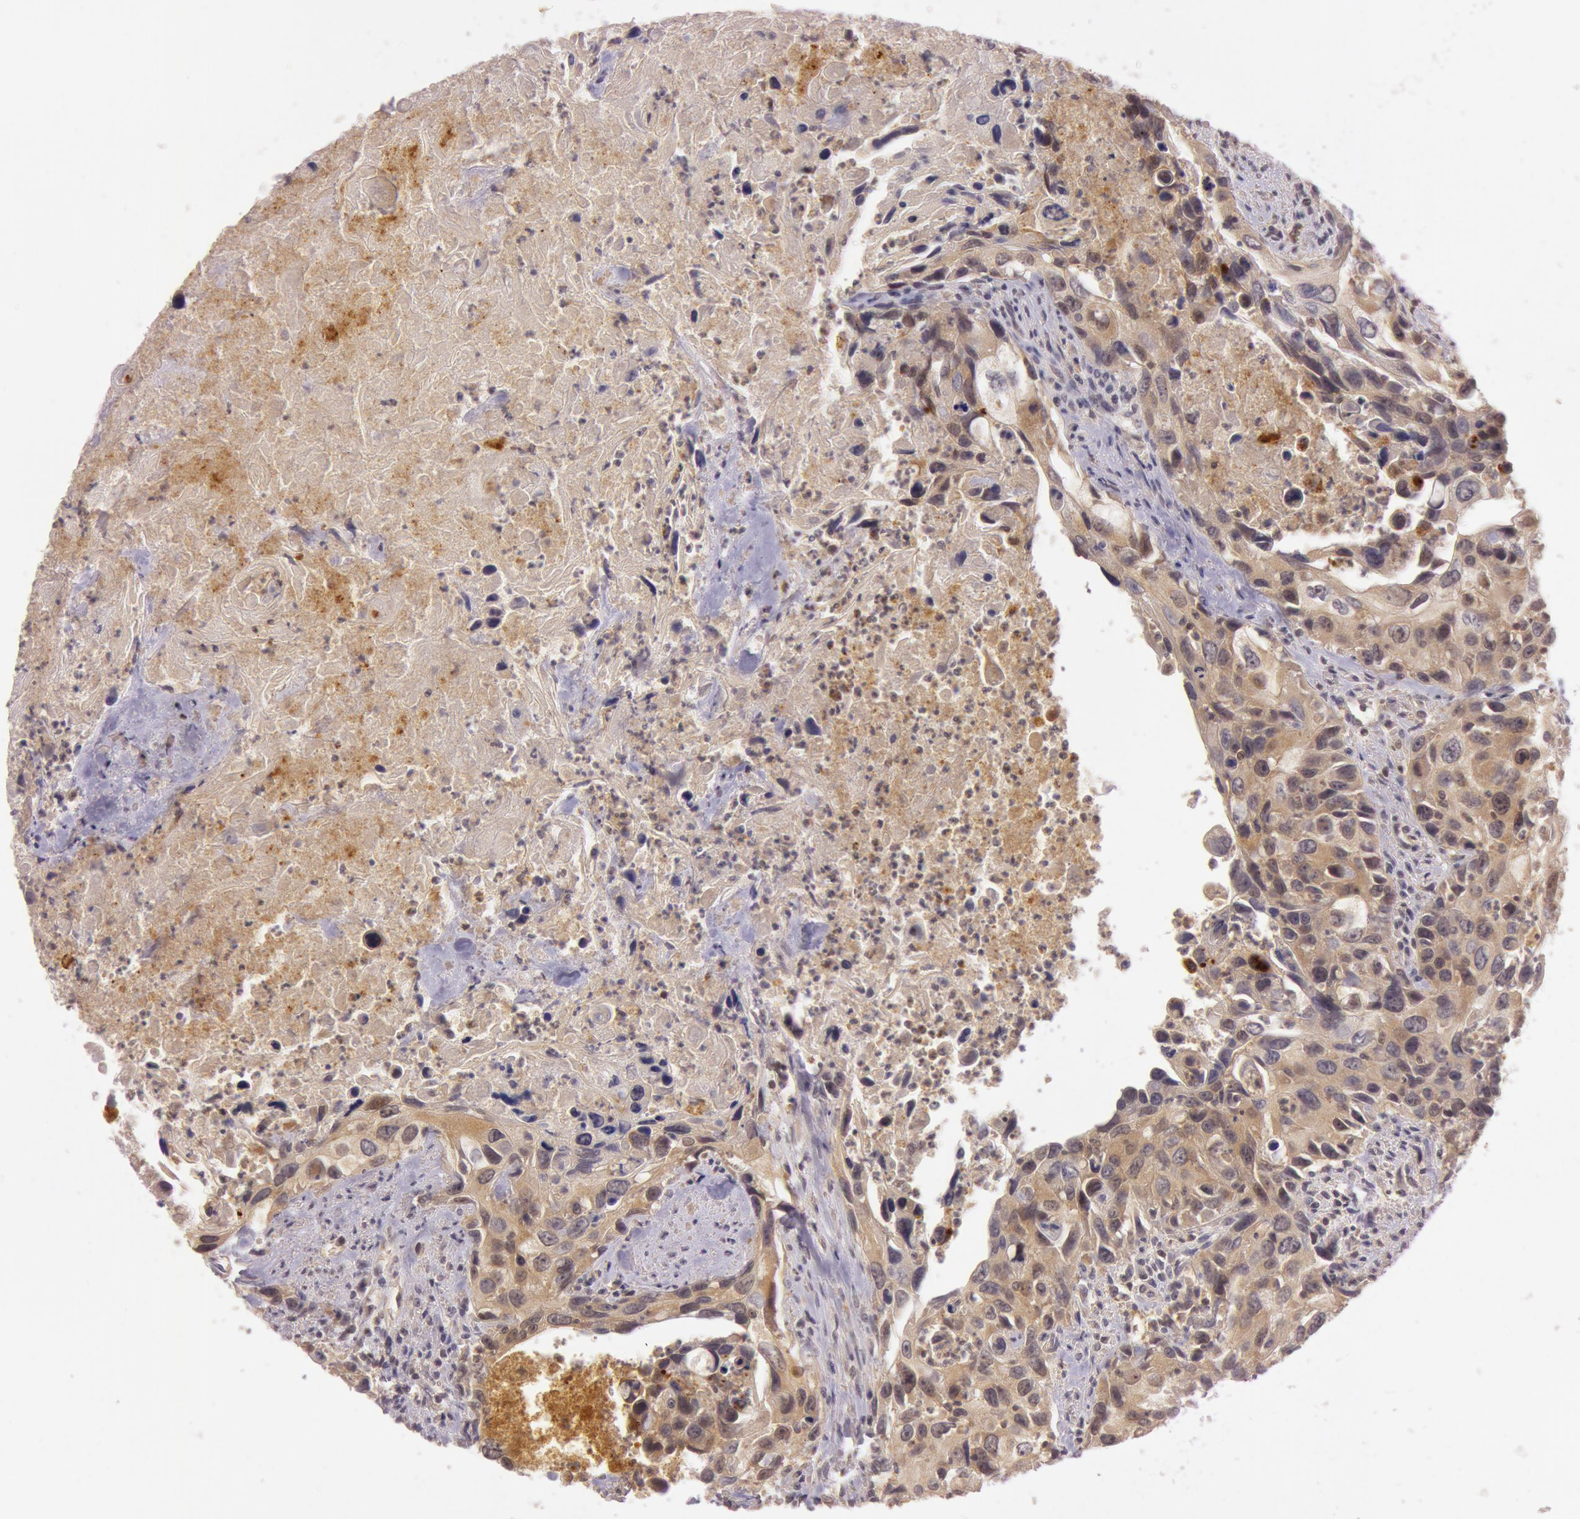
{"staining": {"intensity": "moderate", "quantity": ">75%", "location": "cytoplasmic/membranous"}, "tissue": "urothelial cancer", "cell_type": "Tumor cells", "image_type": "cancer", "snomed": [{"axis": "morphology", "description": "Urothelial carcinoma, High grade"}, {"axis": "topography", "description": "Urinary bladder"}], "caption": "Immunohistochemistry micrograph of neoplastic tissue: human urothelial cancer stained using immunohistochemistry shows medium levels of moderate protein expression localized specifically in the cytoplasmic/membranous of tumor cells, appearing as a cytoplasmic/membranous brown color.", "gene": "ATG2B", "patient": {"sex": "male", "age": 71}}